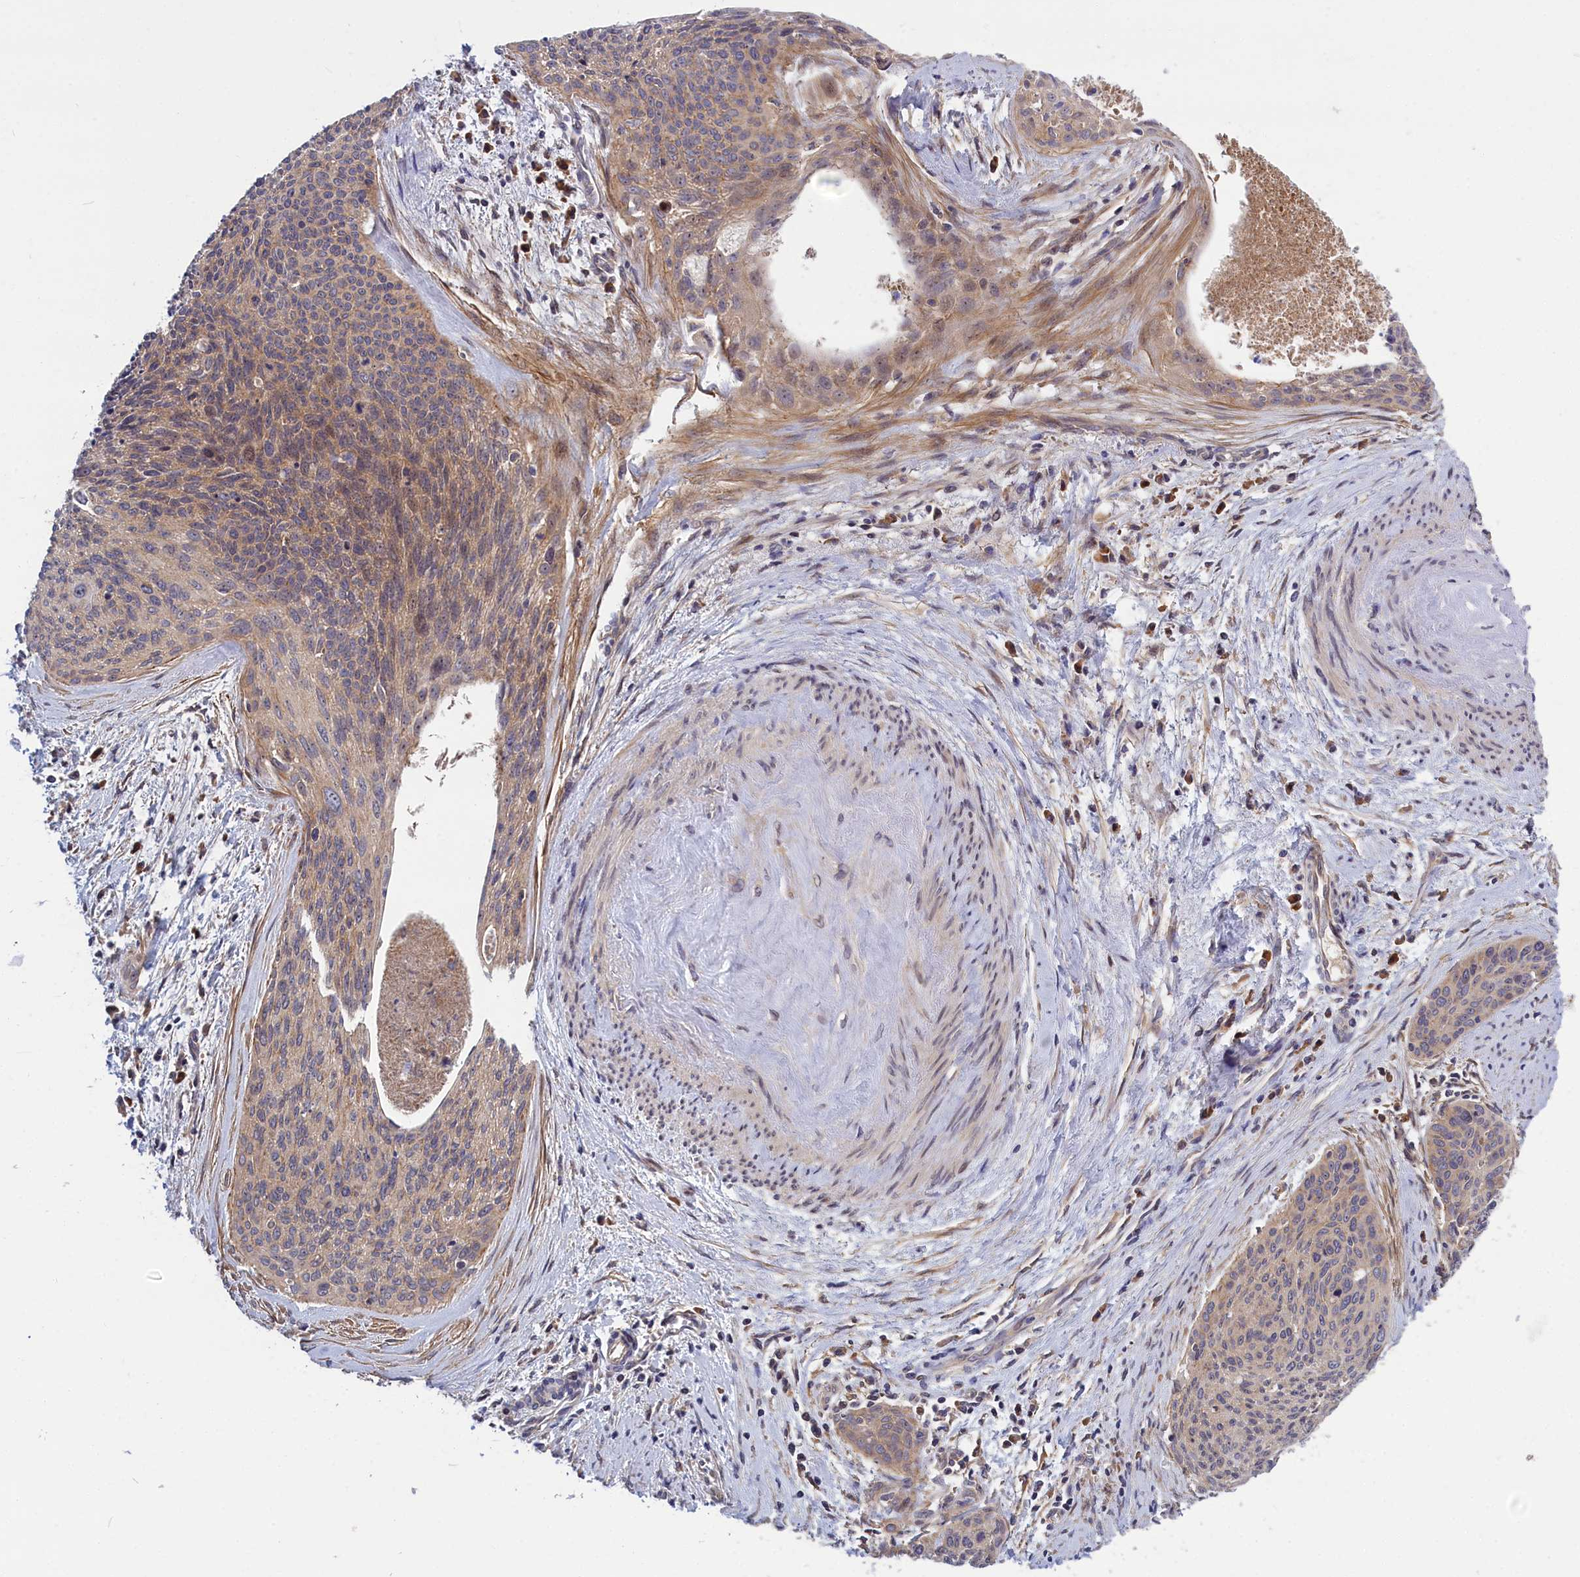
{"staining": {"intensity": "weak", "quantity": "<25%", "location": "cytoplasmic/membranous"}, "tissue": "cervical cancer", "cell_type": "Tumor cells", "image_type": "cancer", "snomed": [{"axis": "morphology", "description": "Squamous cell carcinoma, NOS"}, {"axis": "topography", "description": "Cervix"}], "caption": "A micrograph of cervical cancer stained for a protein reveals no brown staining in tumor cells.", "gene": "CRACD", "patient": {"sex": "female", "age": 55}}